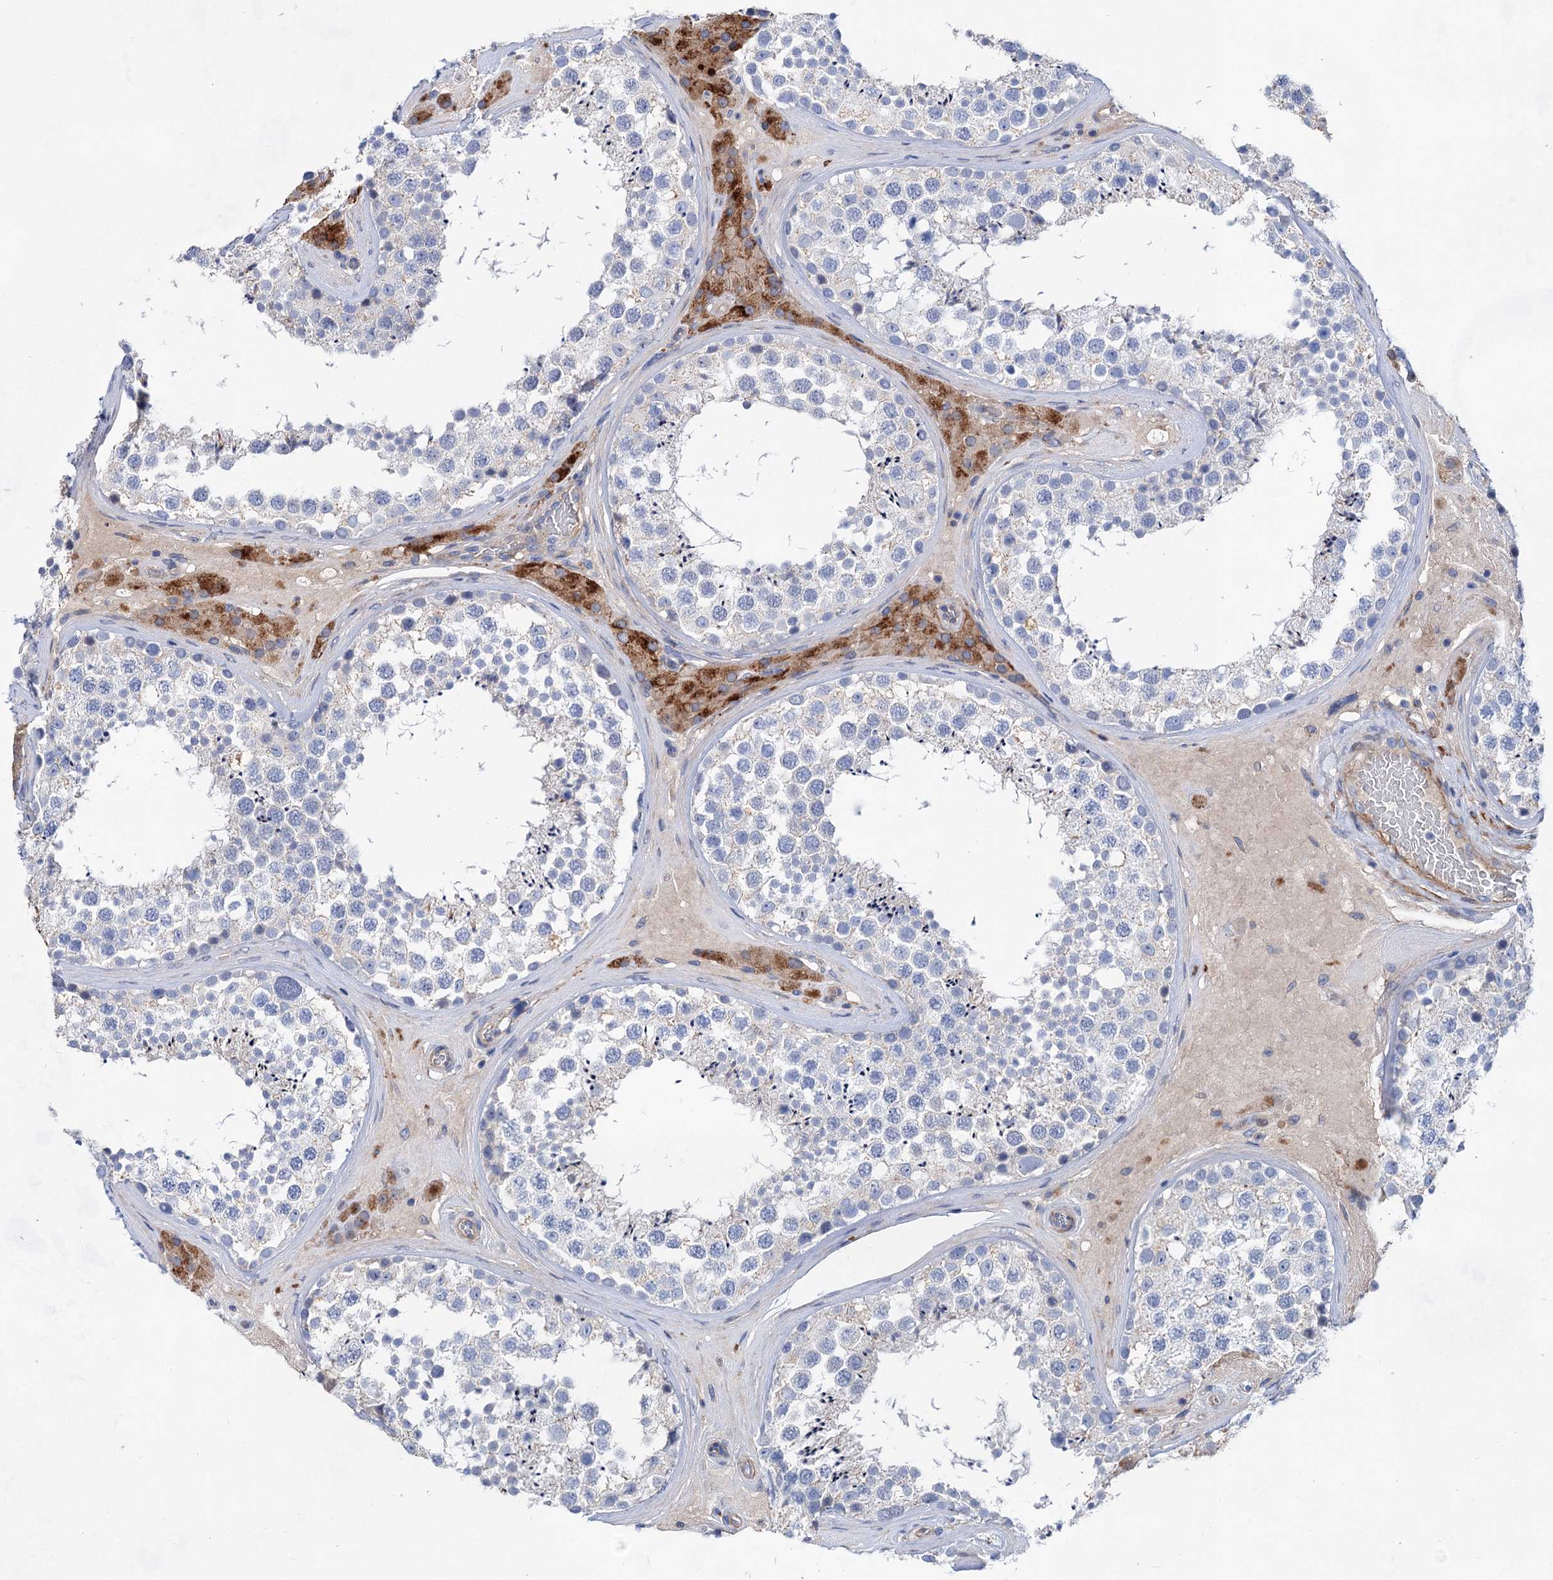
{"staining": {"intensity": "negative", "quantity": "none", "location": "none"}, "tissue": "testis", "cell_type": "Cells in seminiferous ducts", "image_type": "normal", "snomed": [{"axis": "morphology", "description": "Normal tissue, NOS"}, {"axis": "topography", "description": "Testis"}], "caption": "This is an immunohistochemistry (IHC) histopathology image of unremarkable human testis. There is no positivity in cells in seminiferous ducts.", "gene": "GPR155", "patient": {"sex": "male", "age": 46}}